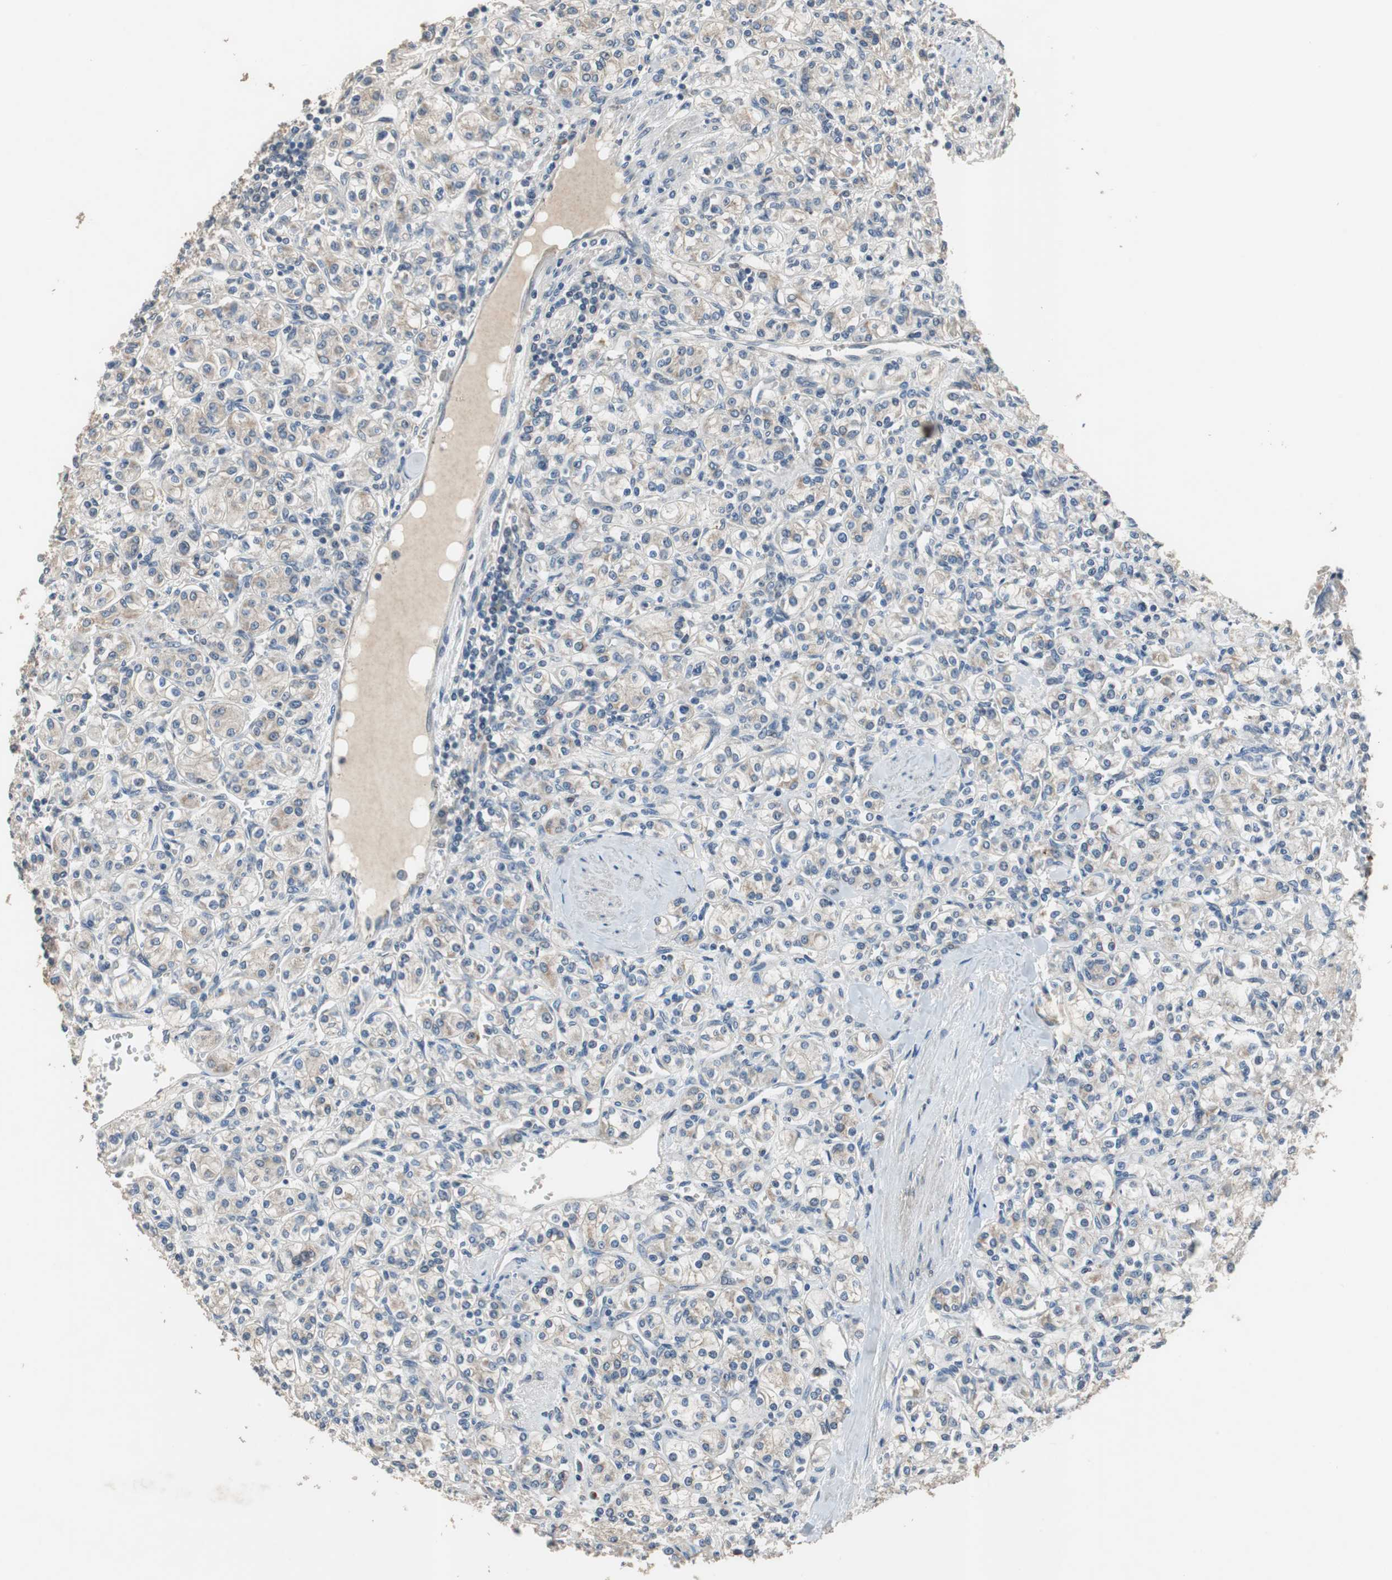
{"staining": {"intensity": "negative", "quantity": "none", "location": "none"}, "tissue": "renal cancer", "cell_type": "Tumor cells", "image_type": "cancer", "snomed": [{"axis": "morphology", "description": "Adenocarcinoma, NOS"}, {"axis": "topography", "description": "Kidney"}], "caption": "IHC of renal cancer (adenocarcinoma) demonstrates no positivity in tumor cells.", "gene": "PI4KB", "patient": {"sex": "male", "age": 77}}